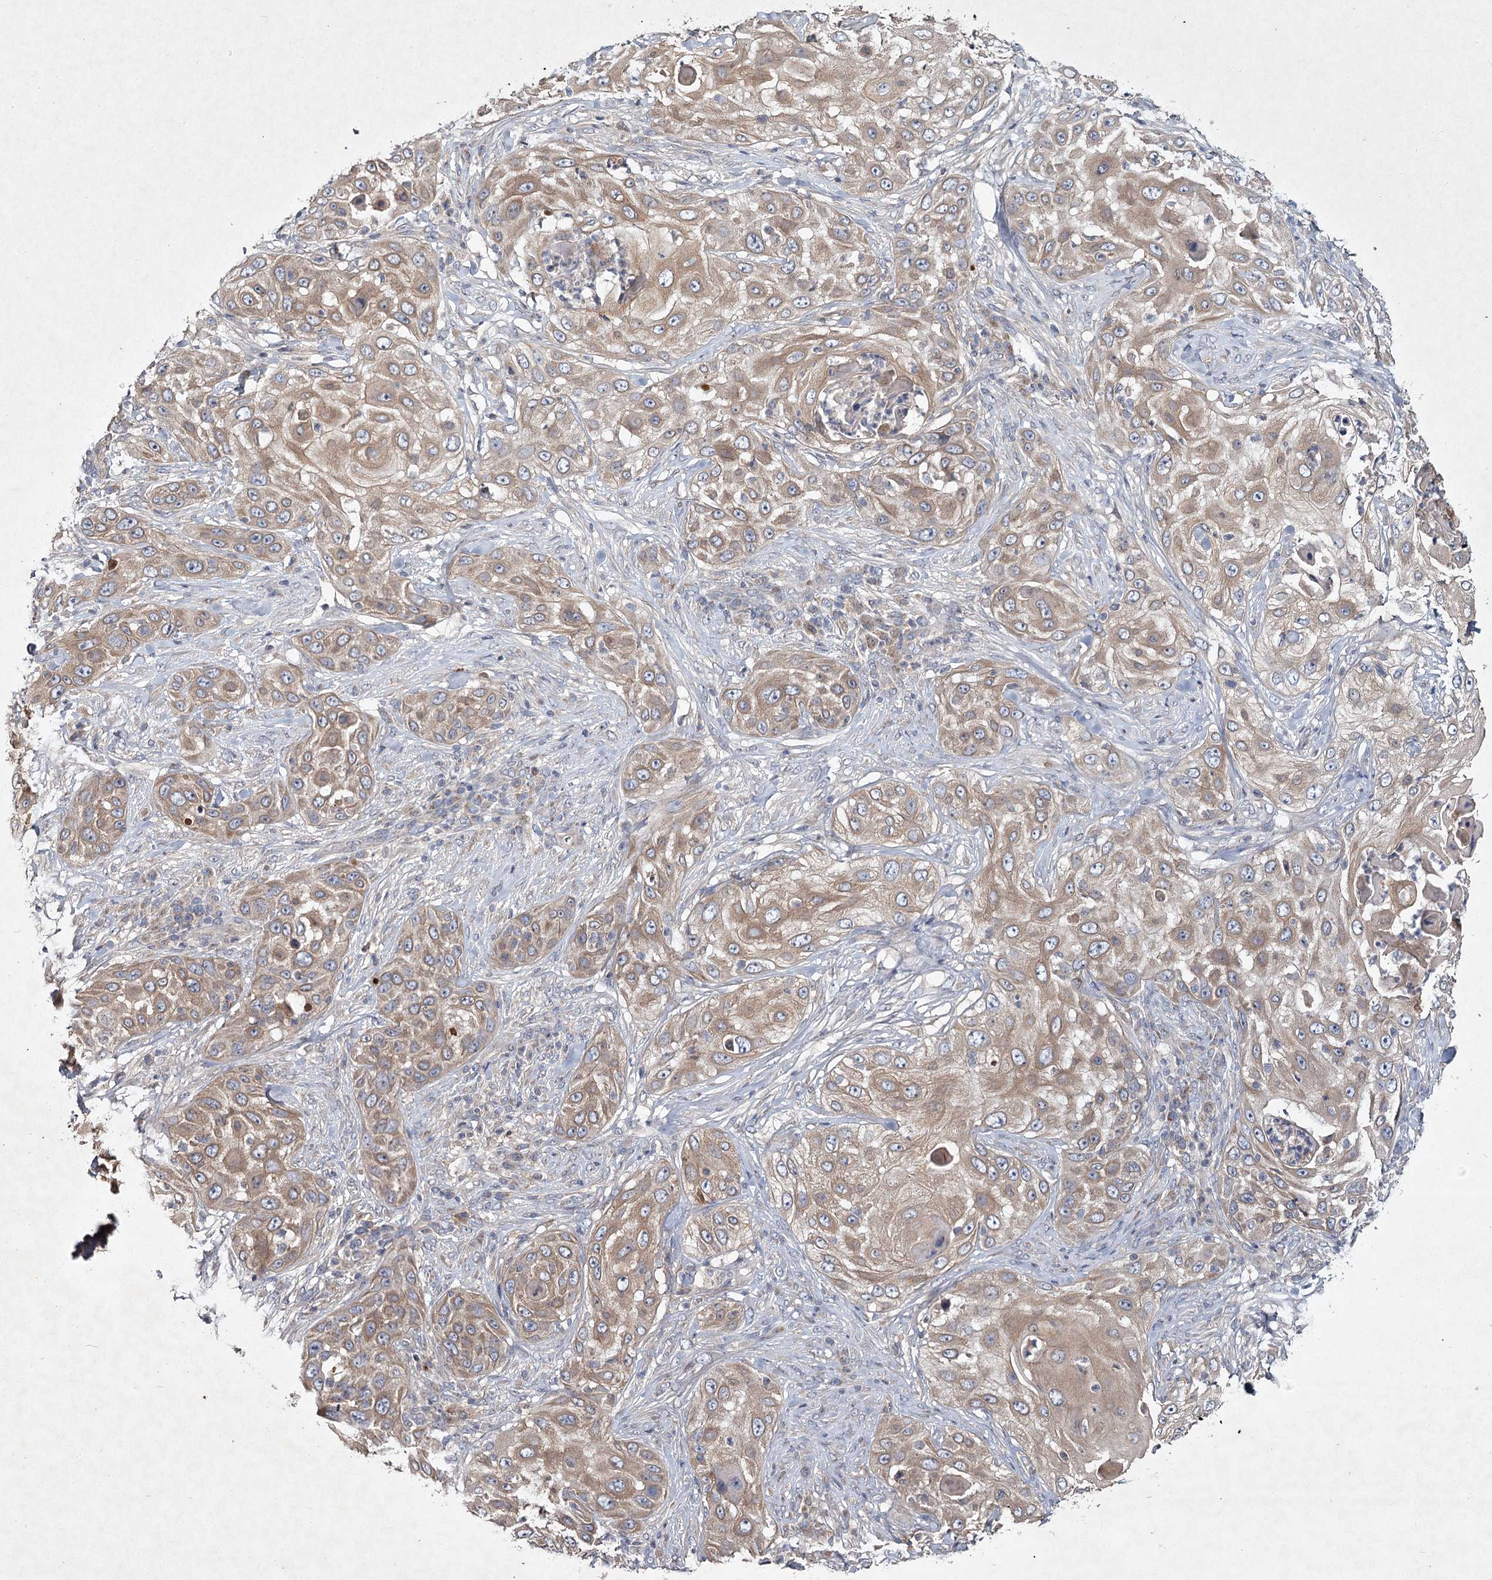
{"staining": {"intensity": "weak", "quantity": ">75%", "location": "cytoplasmic/membranous"}, "tissue": "skin cancer", "cell_type": "Tumor cells", "image_type": "cancer", "snomed": [{"axis": "morphology", "description": "Squamous cell carcinoma, NOS"}, {"axis": "topography", "description": "Skin"}], "caption": "Immunohistochemical staining of human skin cancer (squamous cell carcinoma) shows weak cytoplasmic/membranous protein positivity in about >75% of tumor cells. Nuclei are stained in blue.", "gene": "MFN1", "patient": {"sex": "female", "age": 44}}